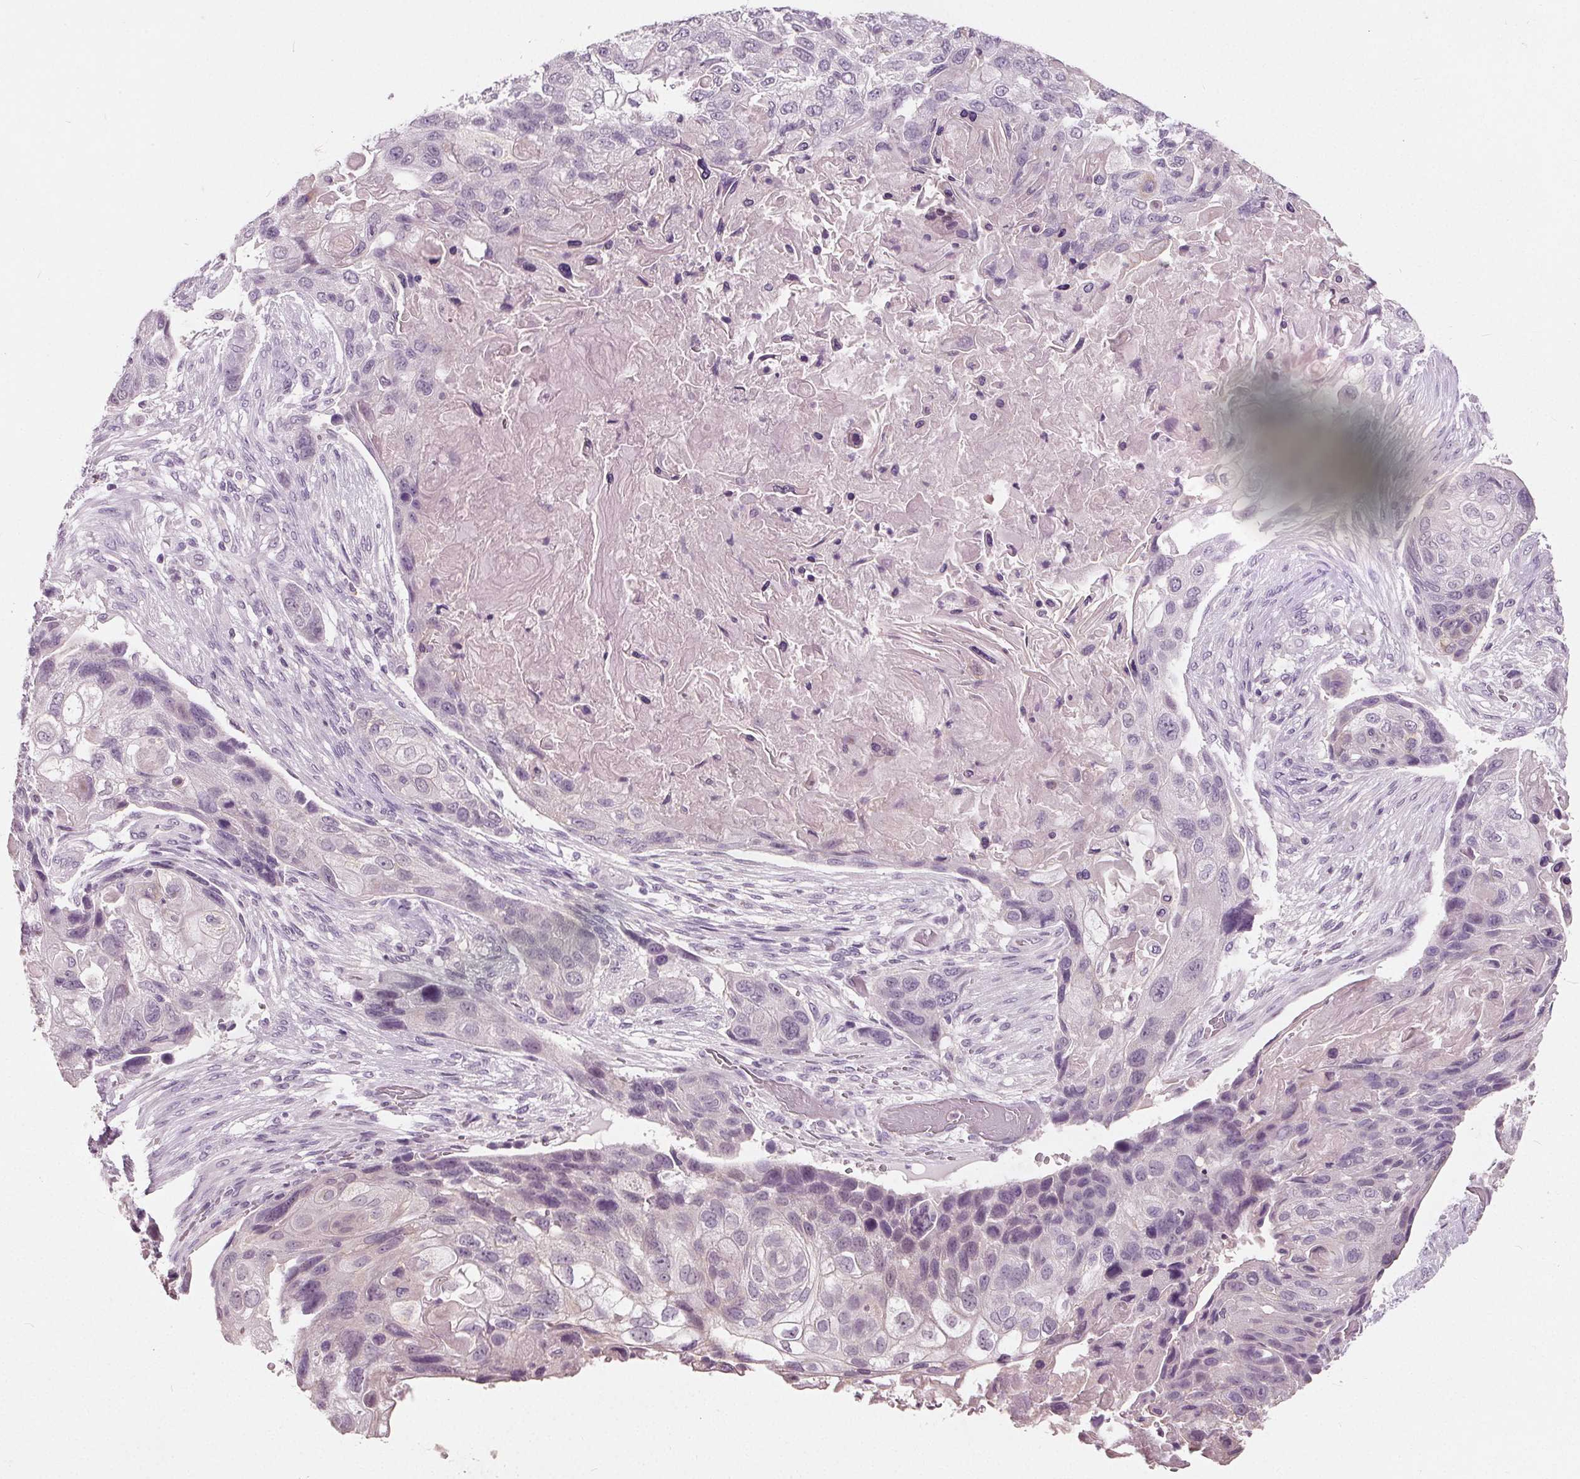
{"staining": {"intensity": "negative", "quantity": "none", "location": "none"}, "tissue": "lung cancer", "cell_type": "Tumor cells", "image_type": "cancer", "snomed": [{"axis": "morphology", "description": "Squamous cell carcinoma, NOS"}, {"axis": "topography", "description": "Lung"}], "caption": "Immunohistochemistry micrograph of lung squamous cell carcinoma stained for a protein (brown), which exhibits no positivity in tumor cells.", "gene": "TKFC", "patient": {"sex": "male", "age": 69}}